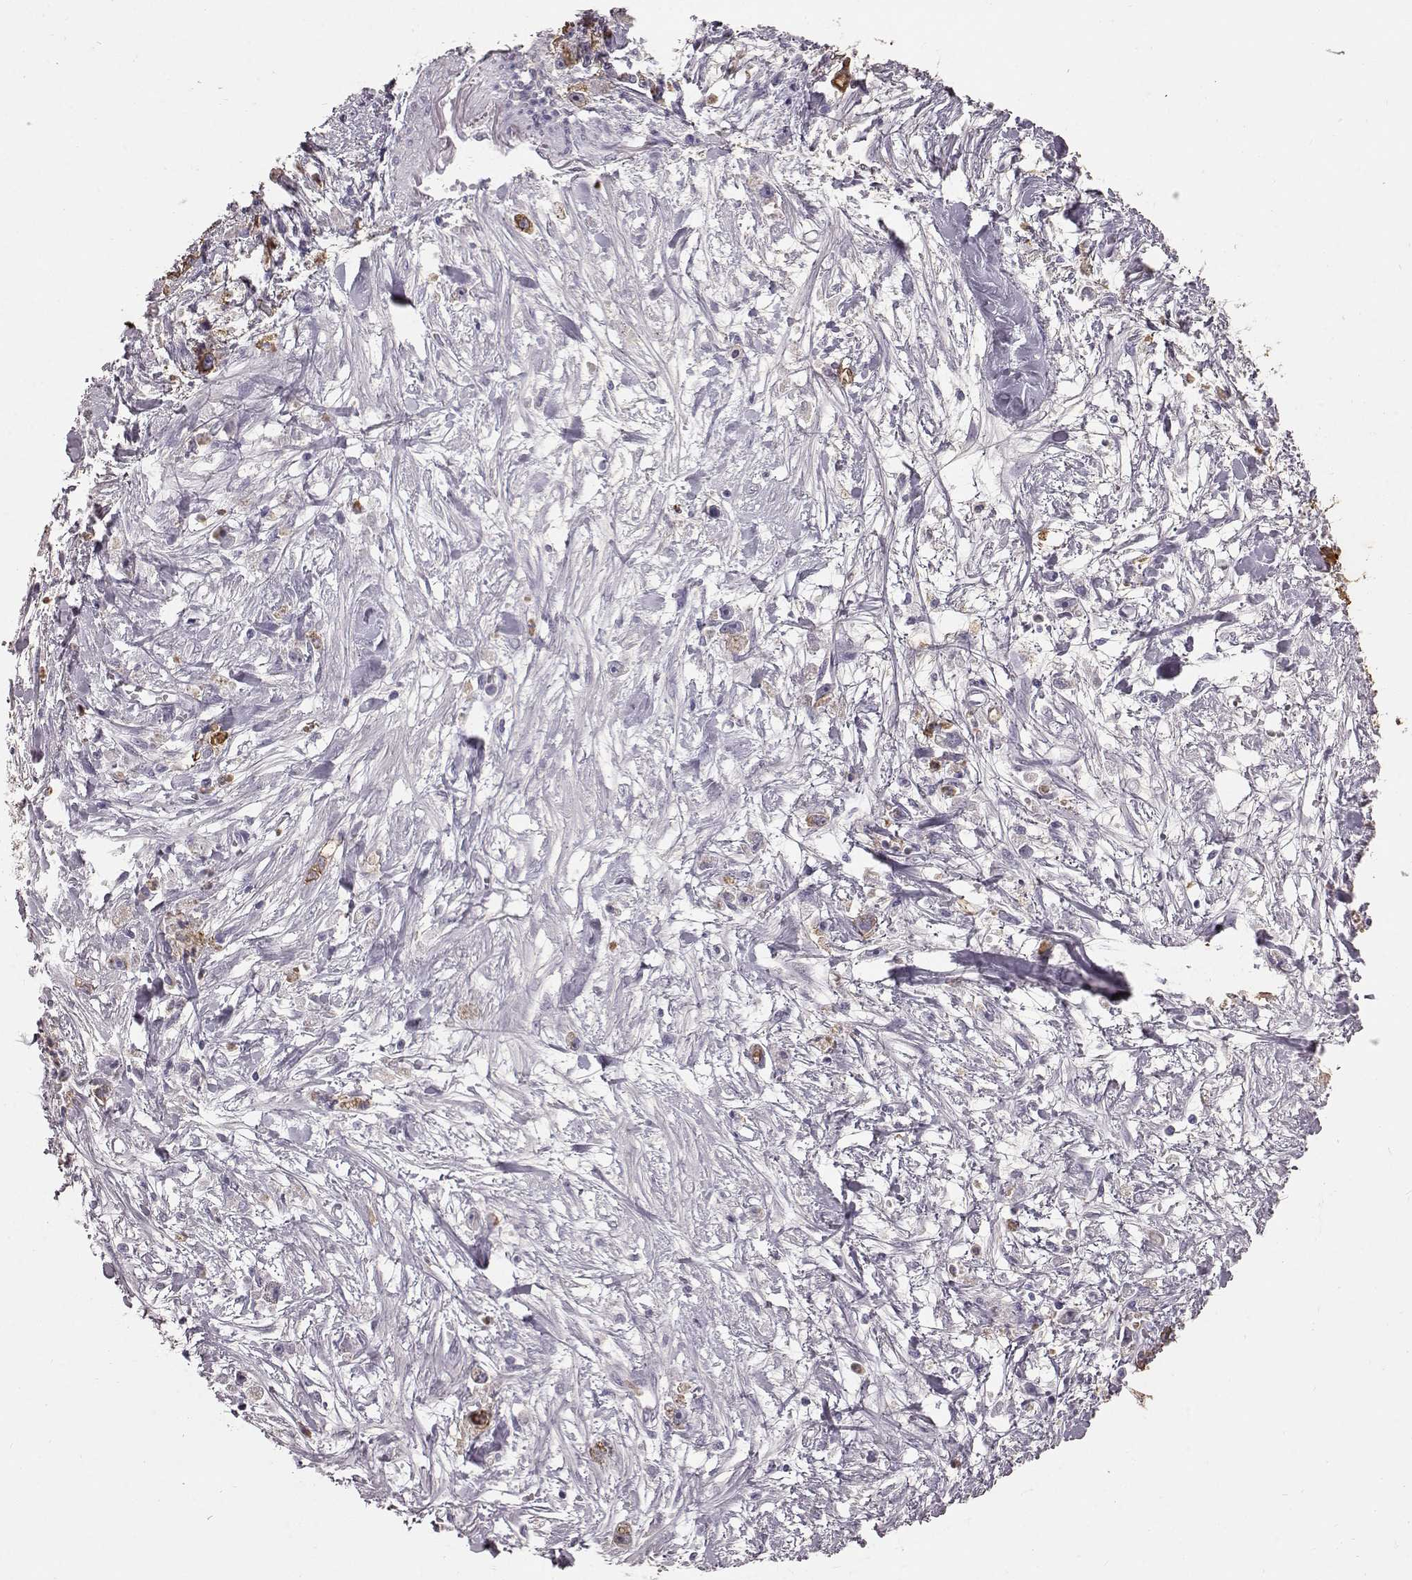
{"staining": {"intensity": "negative", "quantity": "none", "location": "none"}, "tissue": "stomach cancer", "cell_type": "Tumor cells", "image_type": "cancer", "snomed": [{"axis": "morphology", "description": "Adenocarcinoma, NOS"}, {"axis": "topography", "description": "Stomach"}], "caption": "Immunohistochemical staining of human stomach adenocarcinoma demonstrates no significant positivity in tumor cells.", "gene": "FUT4", "patient": {"sex": "female", "age": 59}}